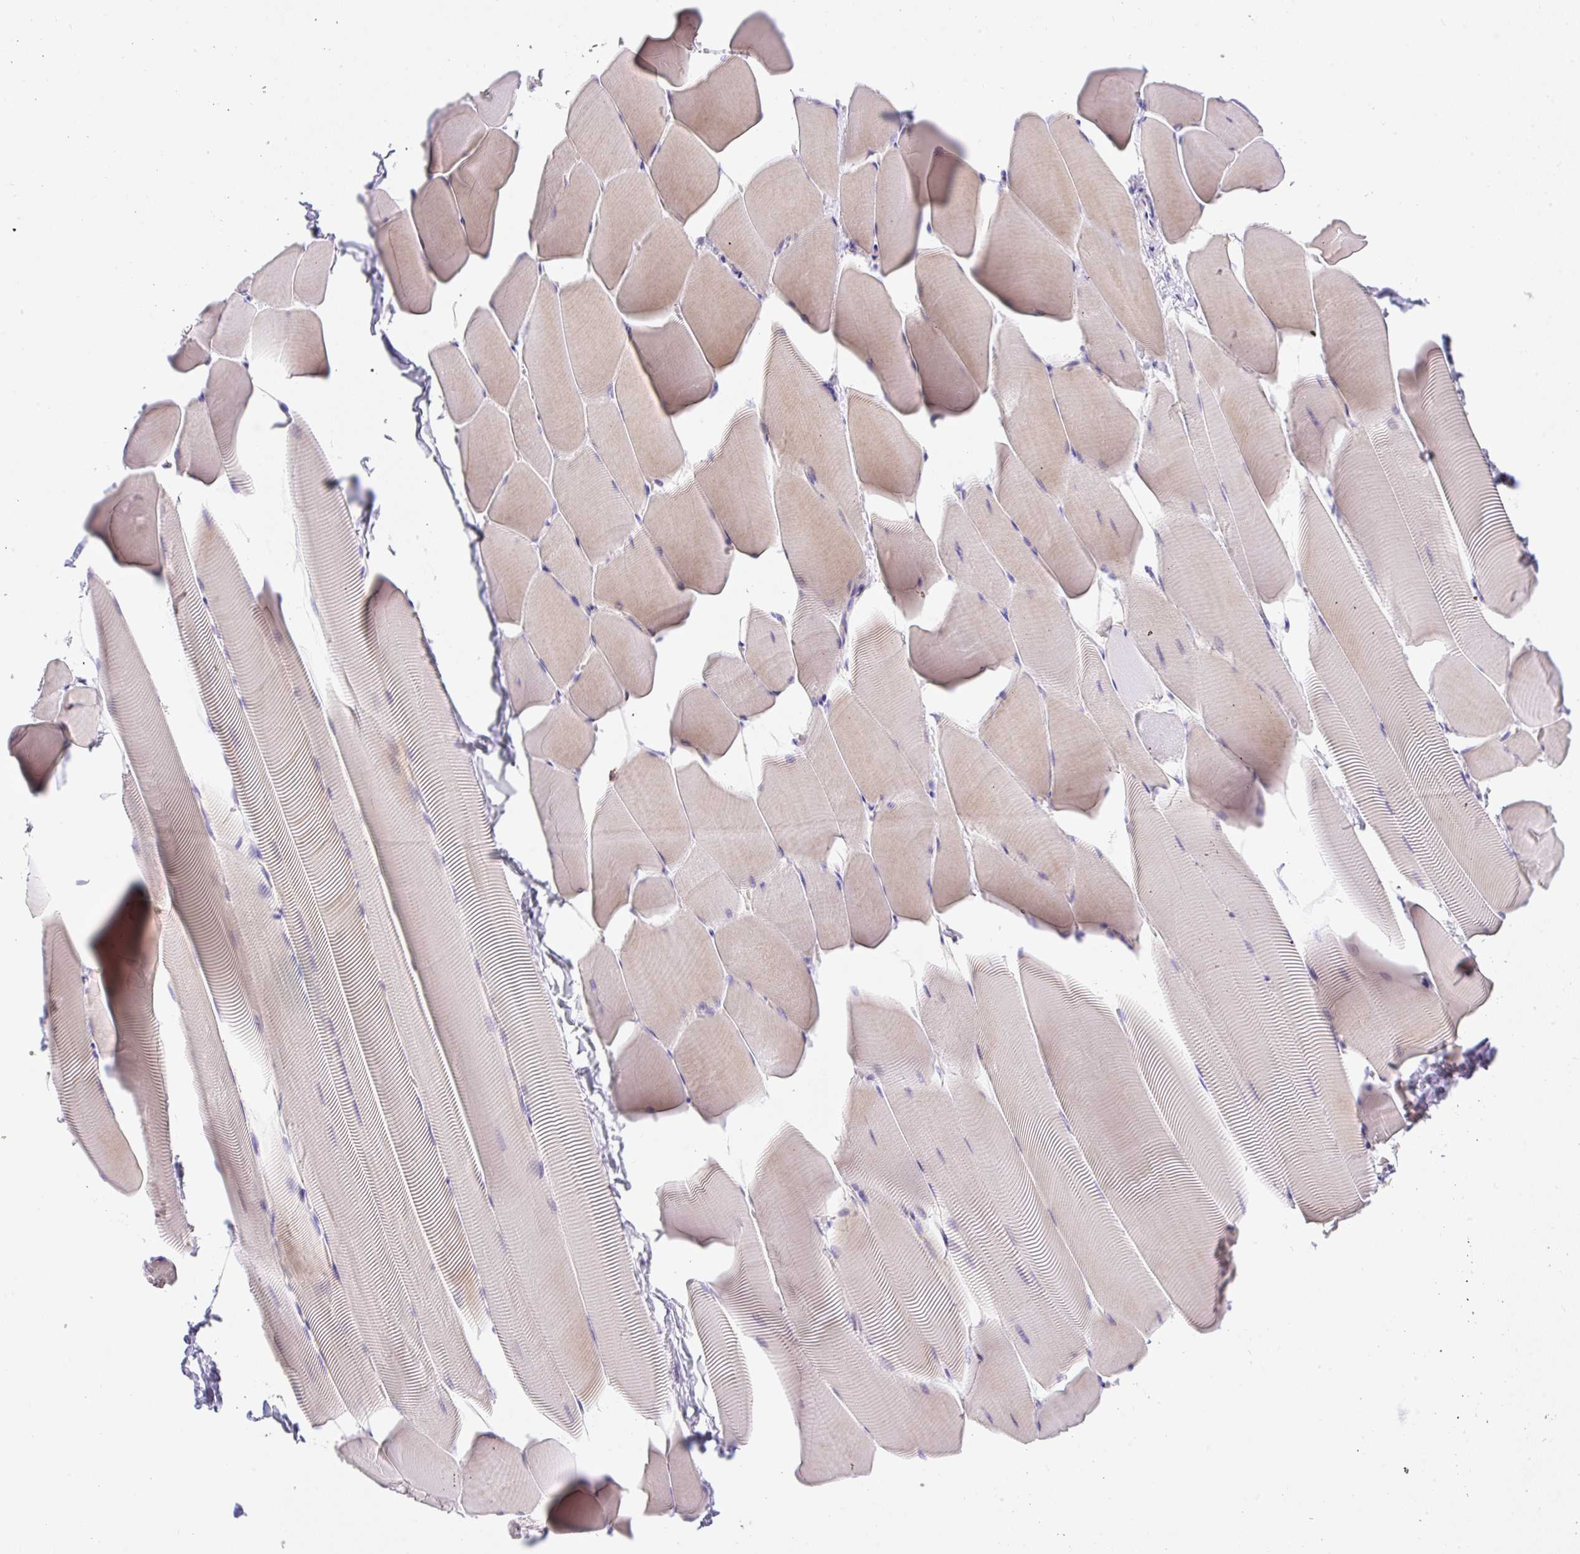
{"staining": {"intensity": "moderate", "quantity": "<25%", "location": "cytoplasmic/membranous"}, "tissue": "skeletal muscle", "cell_type": "Myocytes", "image_type": "normal", "snomed": [{"axis": "morphology", "description": "Normal tissue, NOS"}, {"axis": "topography", "description": "Skeletal muscle"}], "caption": "Immunohistochemical staining of benign skeletal muscle reveals <25% levels of moderate cytoplasmic/membranous protein positivity in approximately <25% of myocytes.", "gene": "TDRD15", "patient": {"sex": "male", "age": 25}}